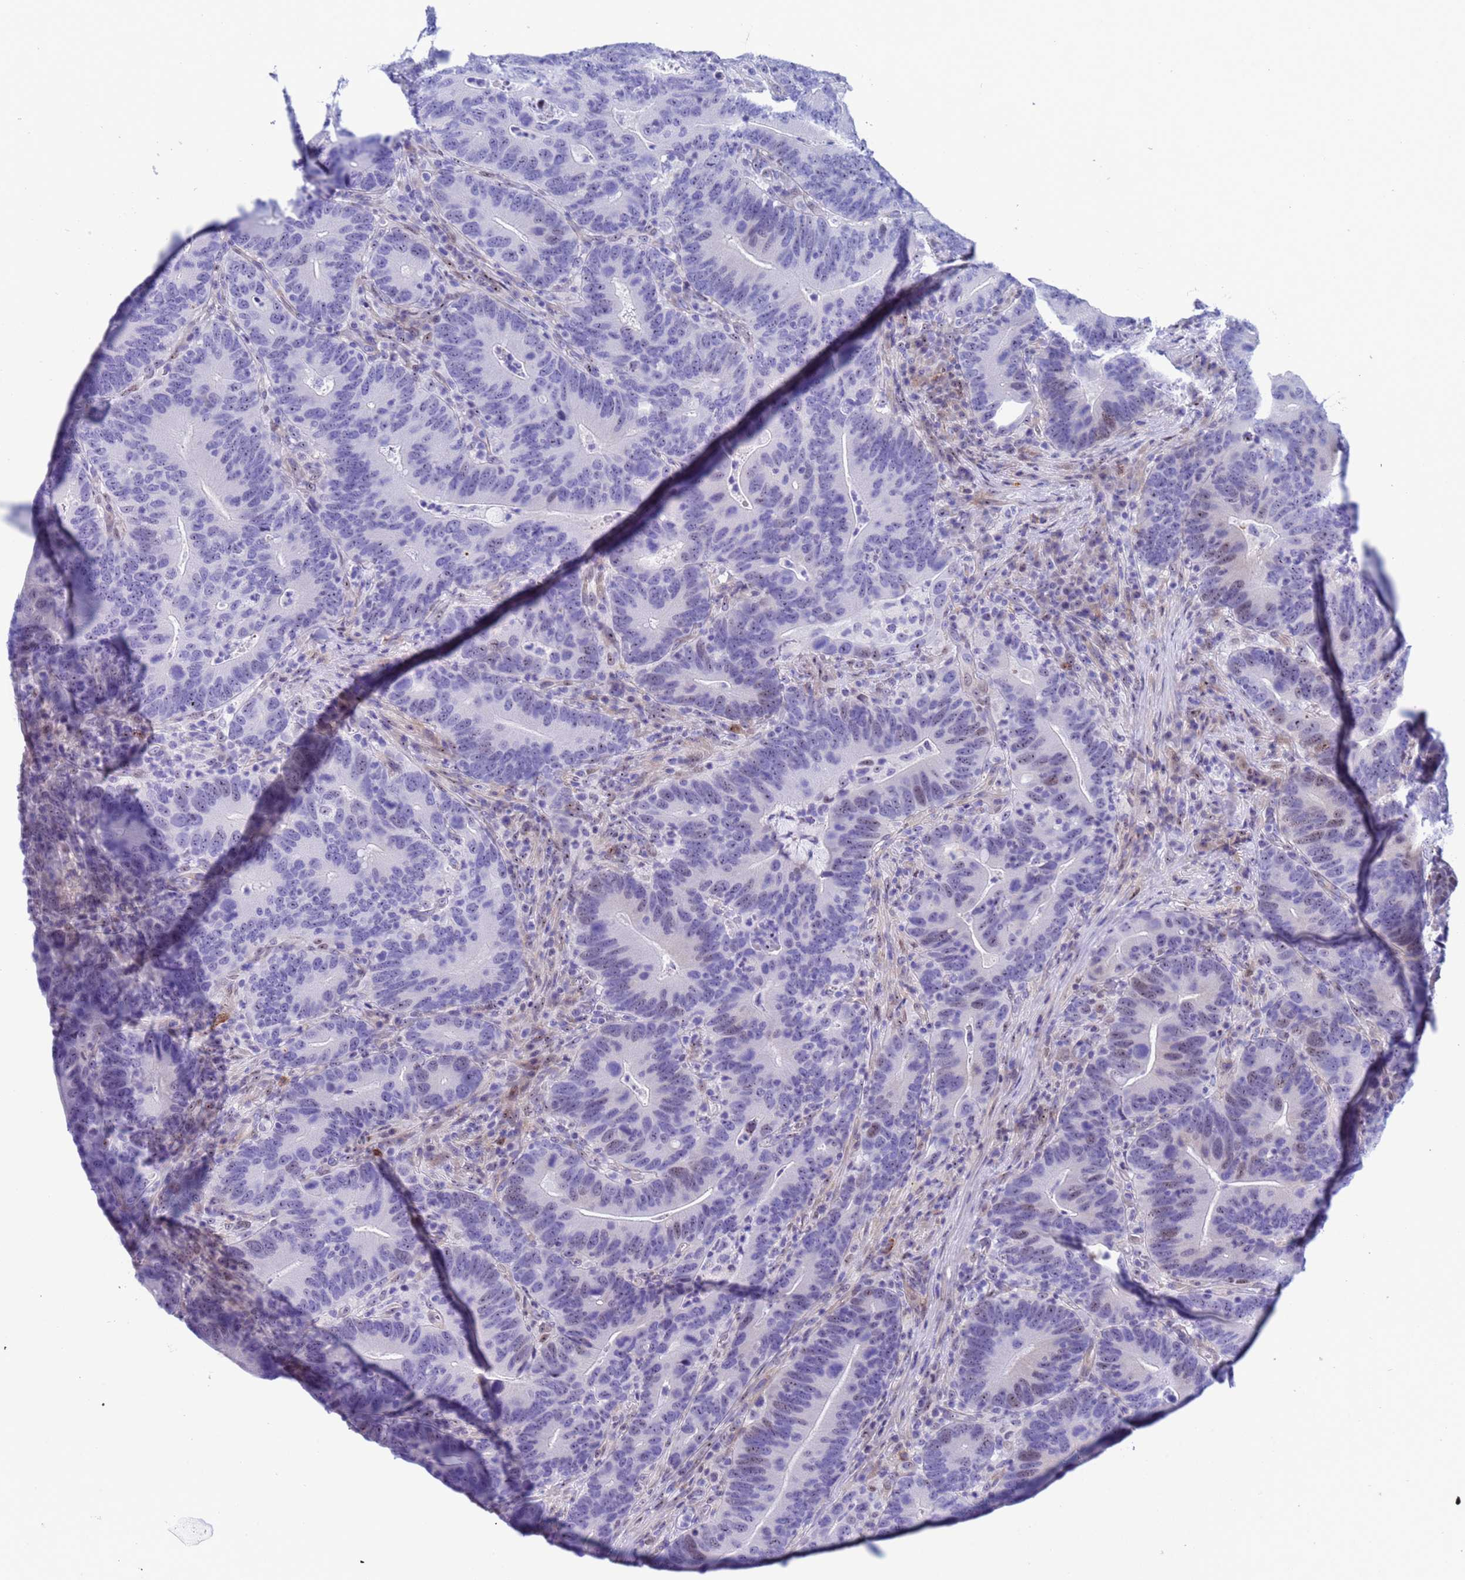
{"staining": {"intensity": "weak", "quantity": "<25%", "location": "nuclear"}, "tissue": "colorectal cancer", "cell_type": "Tumor cells", "image_type": "cancer", "snomed": [{"axis": "morphology", "description": "Adenocarcinoma, NOS"}, {"axis": "topography", "description": "Colon"}], "caption": "This is a histopathology image of IHC staining of colorectal cancer (adenocarcinoma), which shows no positivity in tumor cells.", "gene": "POP5", "patient": {"sex": "female", "age": 66}}